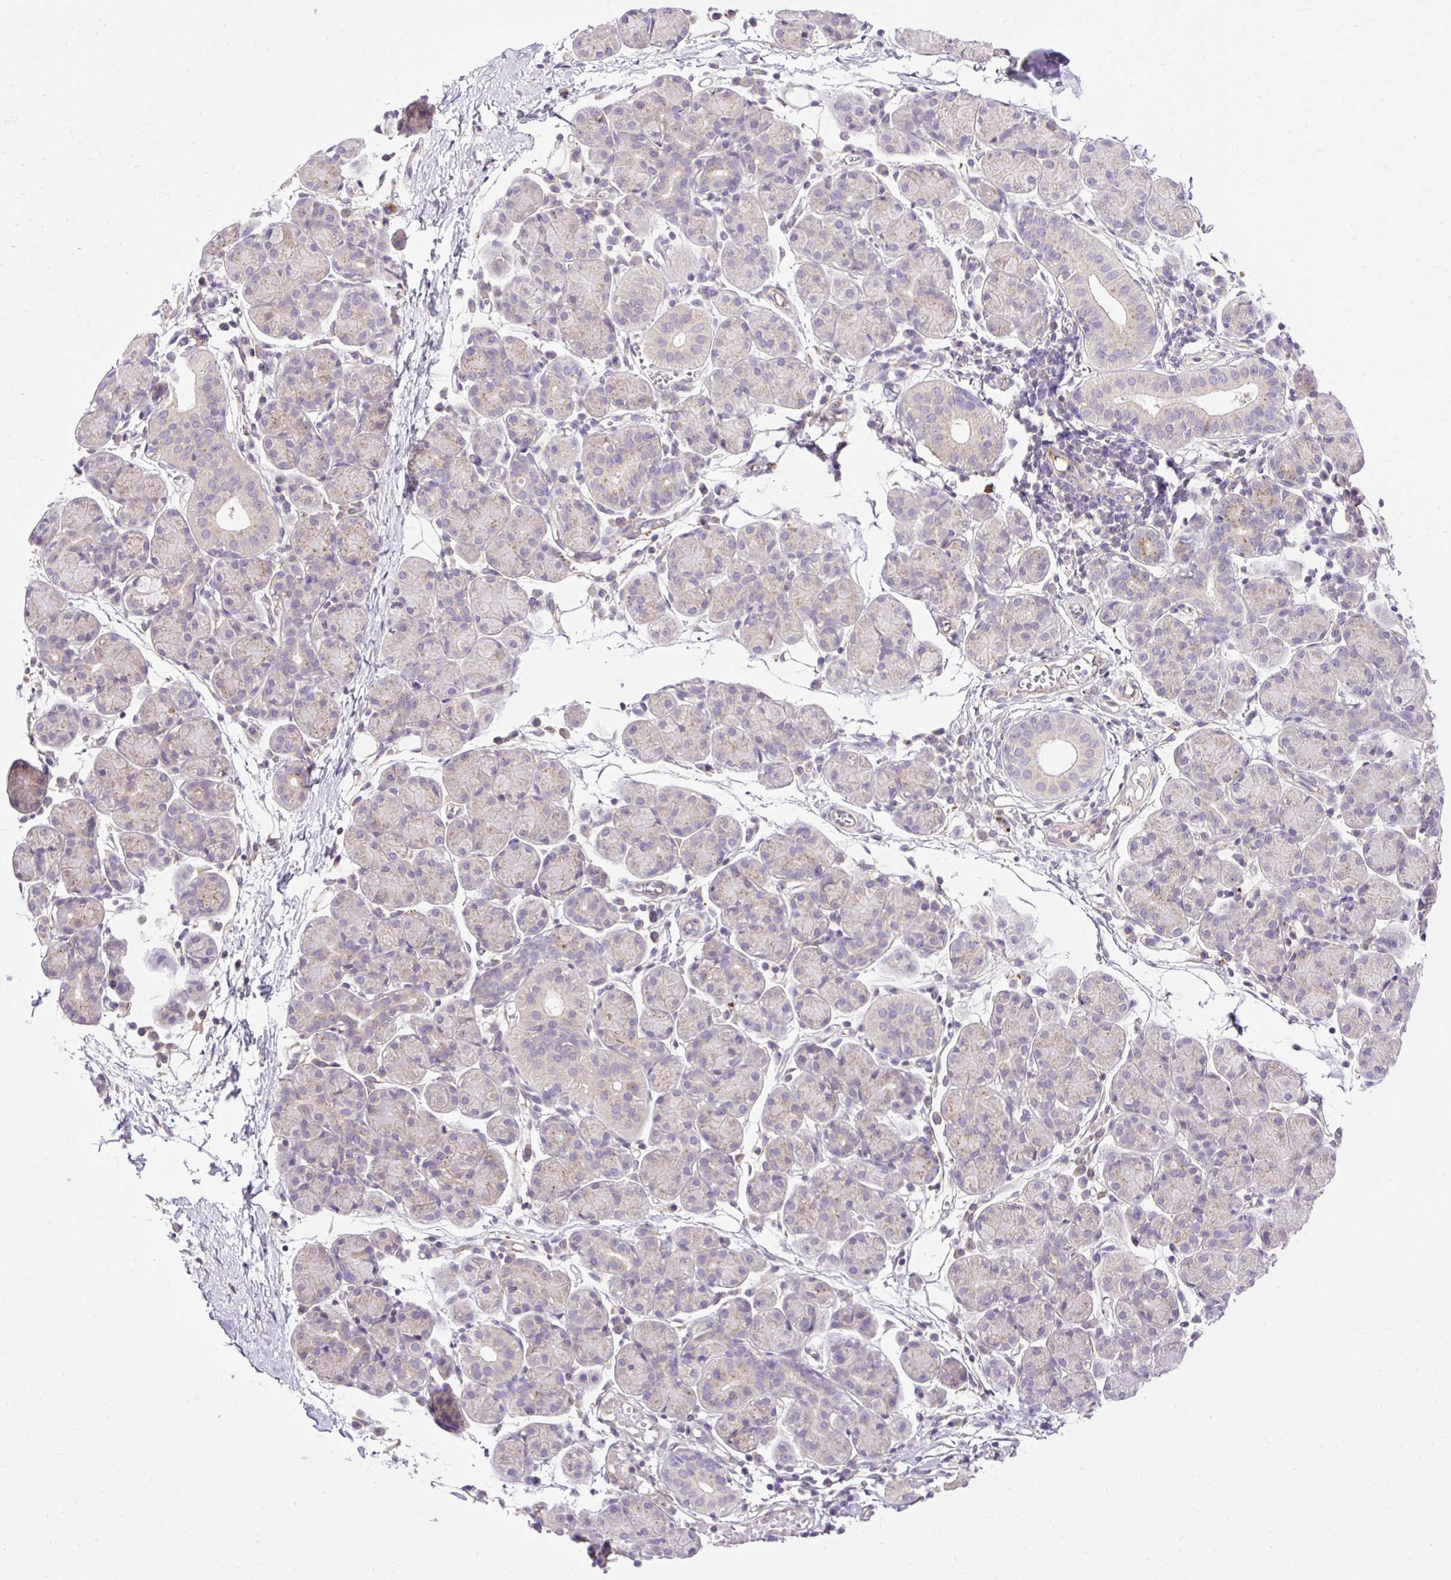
{"staining": {"intensity": "moderate", "quantity": "<25%", "location": "cytoplasmic/membranous"}, "tissue": "salivary gland", "cell_type": "Glandular cells", "image_type": "normal", "snomed": [{"axis": "morphology", "description": "Normal tissue, NOS"}, {"axis": "morphology", "description": "Inflammation, NOS"}, {"axis": "topography", "description": "Lymph node"}, {"axis": "topography", "description": "Salivary gland"}], "caption": "An immunohistochemistry (IHC) image of normal tissue is shown. Protein staining in brown shows moderate cytoplasmic/membranous positivity in salivary gland within glandular cells.", "gene": "HEXB", "patient": {"sex": "male", "age": 3}}